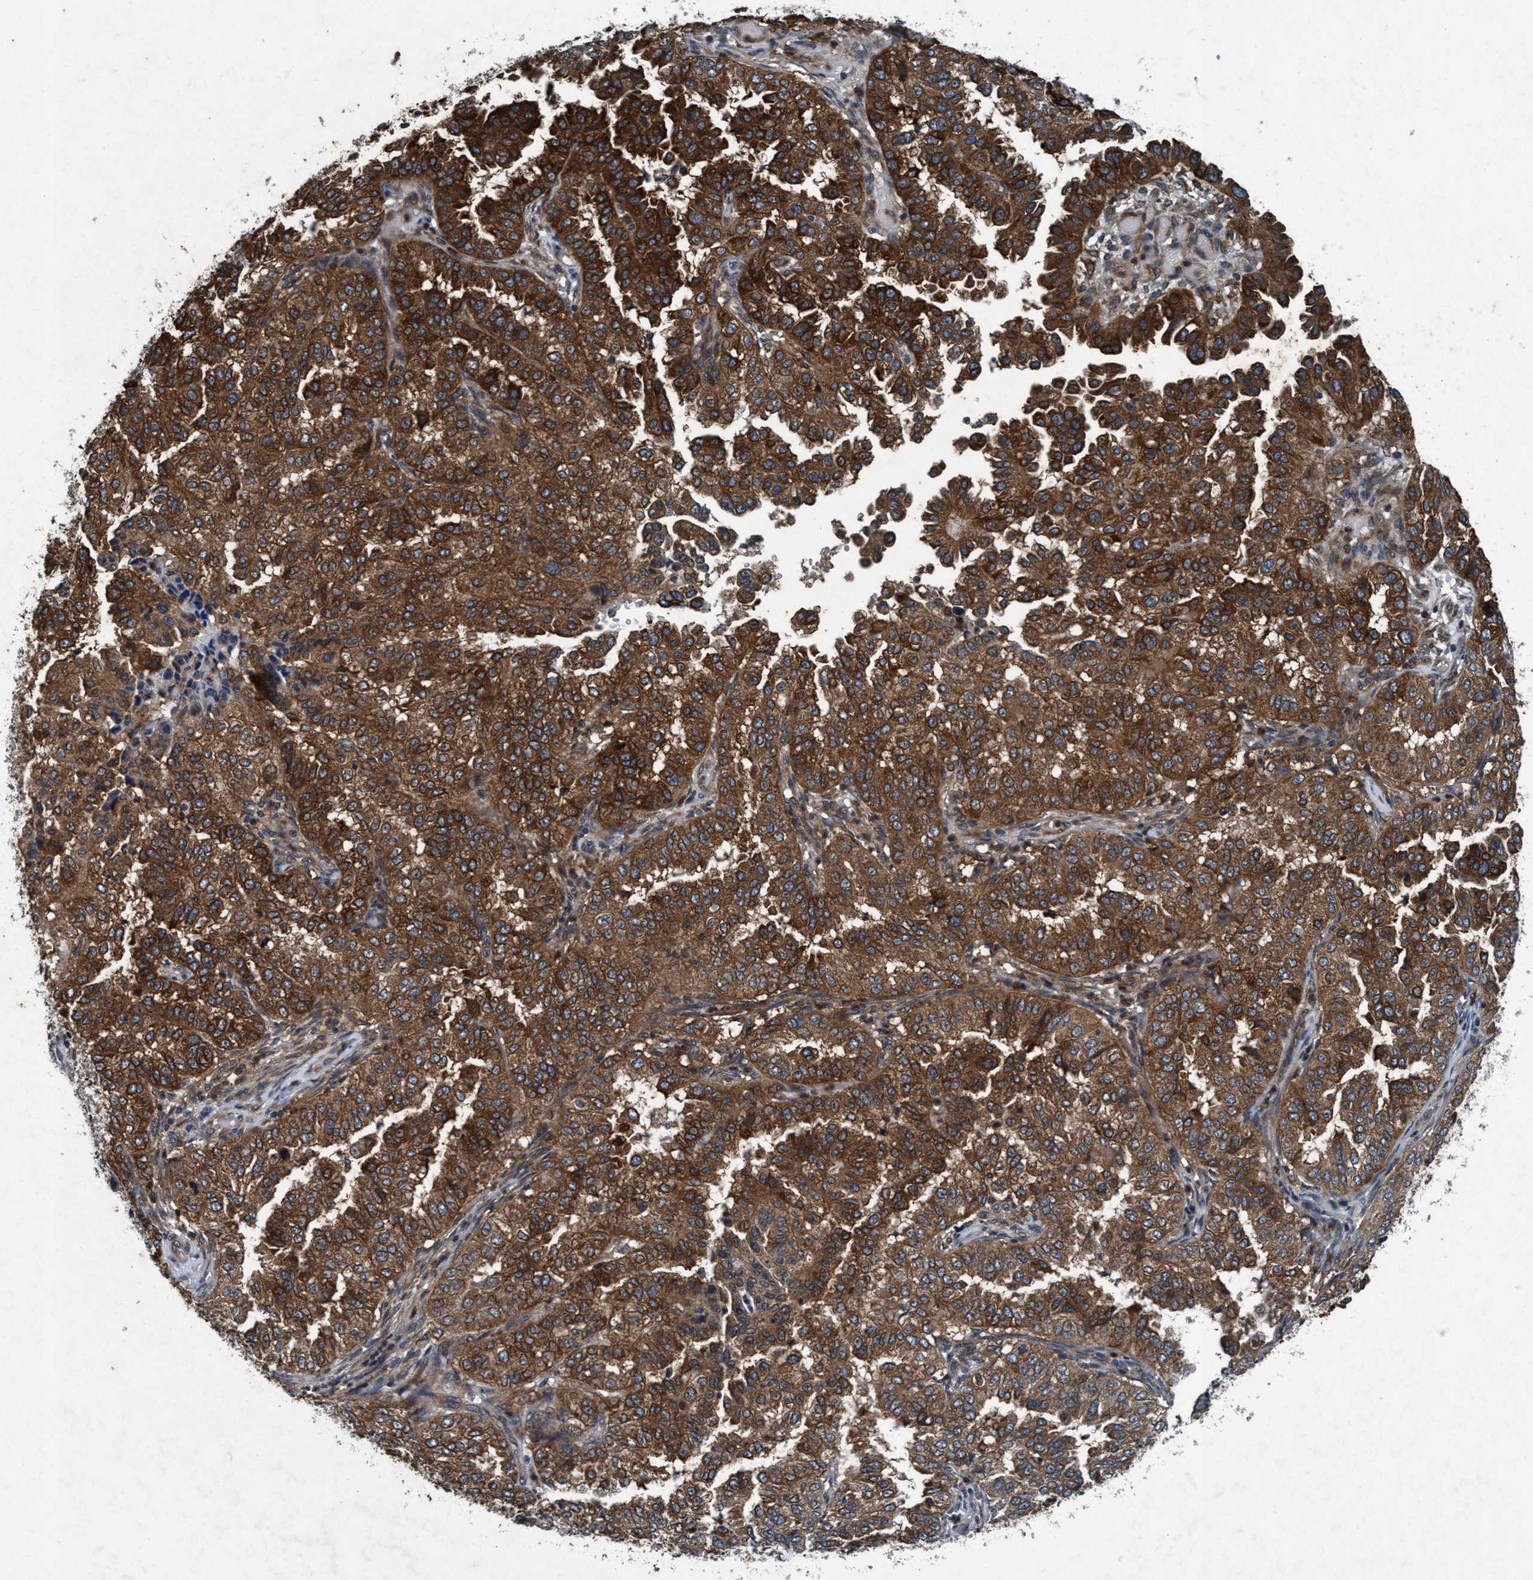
{"staining": {"intensity": "strong", "quantity": ">75%", "location": "cytoplasmic/membranous"}, "tissue": "endometrial cancer", "cell_type": "Tumor cells", "image_type": "cancer", "snomed": [{"axis": "morphology", "description": "Adenocarcinoma, NOS"}, {"axis": "topography", "description": "Endometrium"}], "caption": "There is high levels of strong cytoplasmic/membranous expression in tumor cells of endometrial cancer (adenocarcinoma), as demonstrated by immunohistochemical staining (brown color).", "gene": "AKT1S1", "patient": {"sex": "female", "age": 85}}